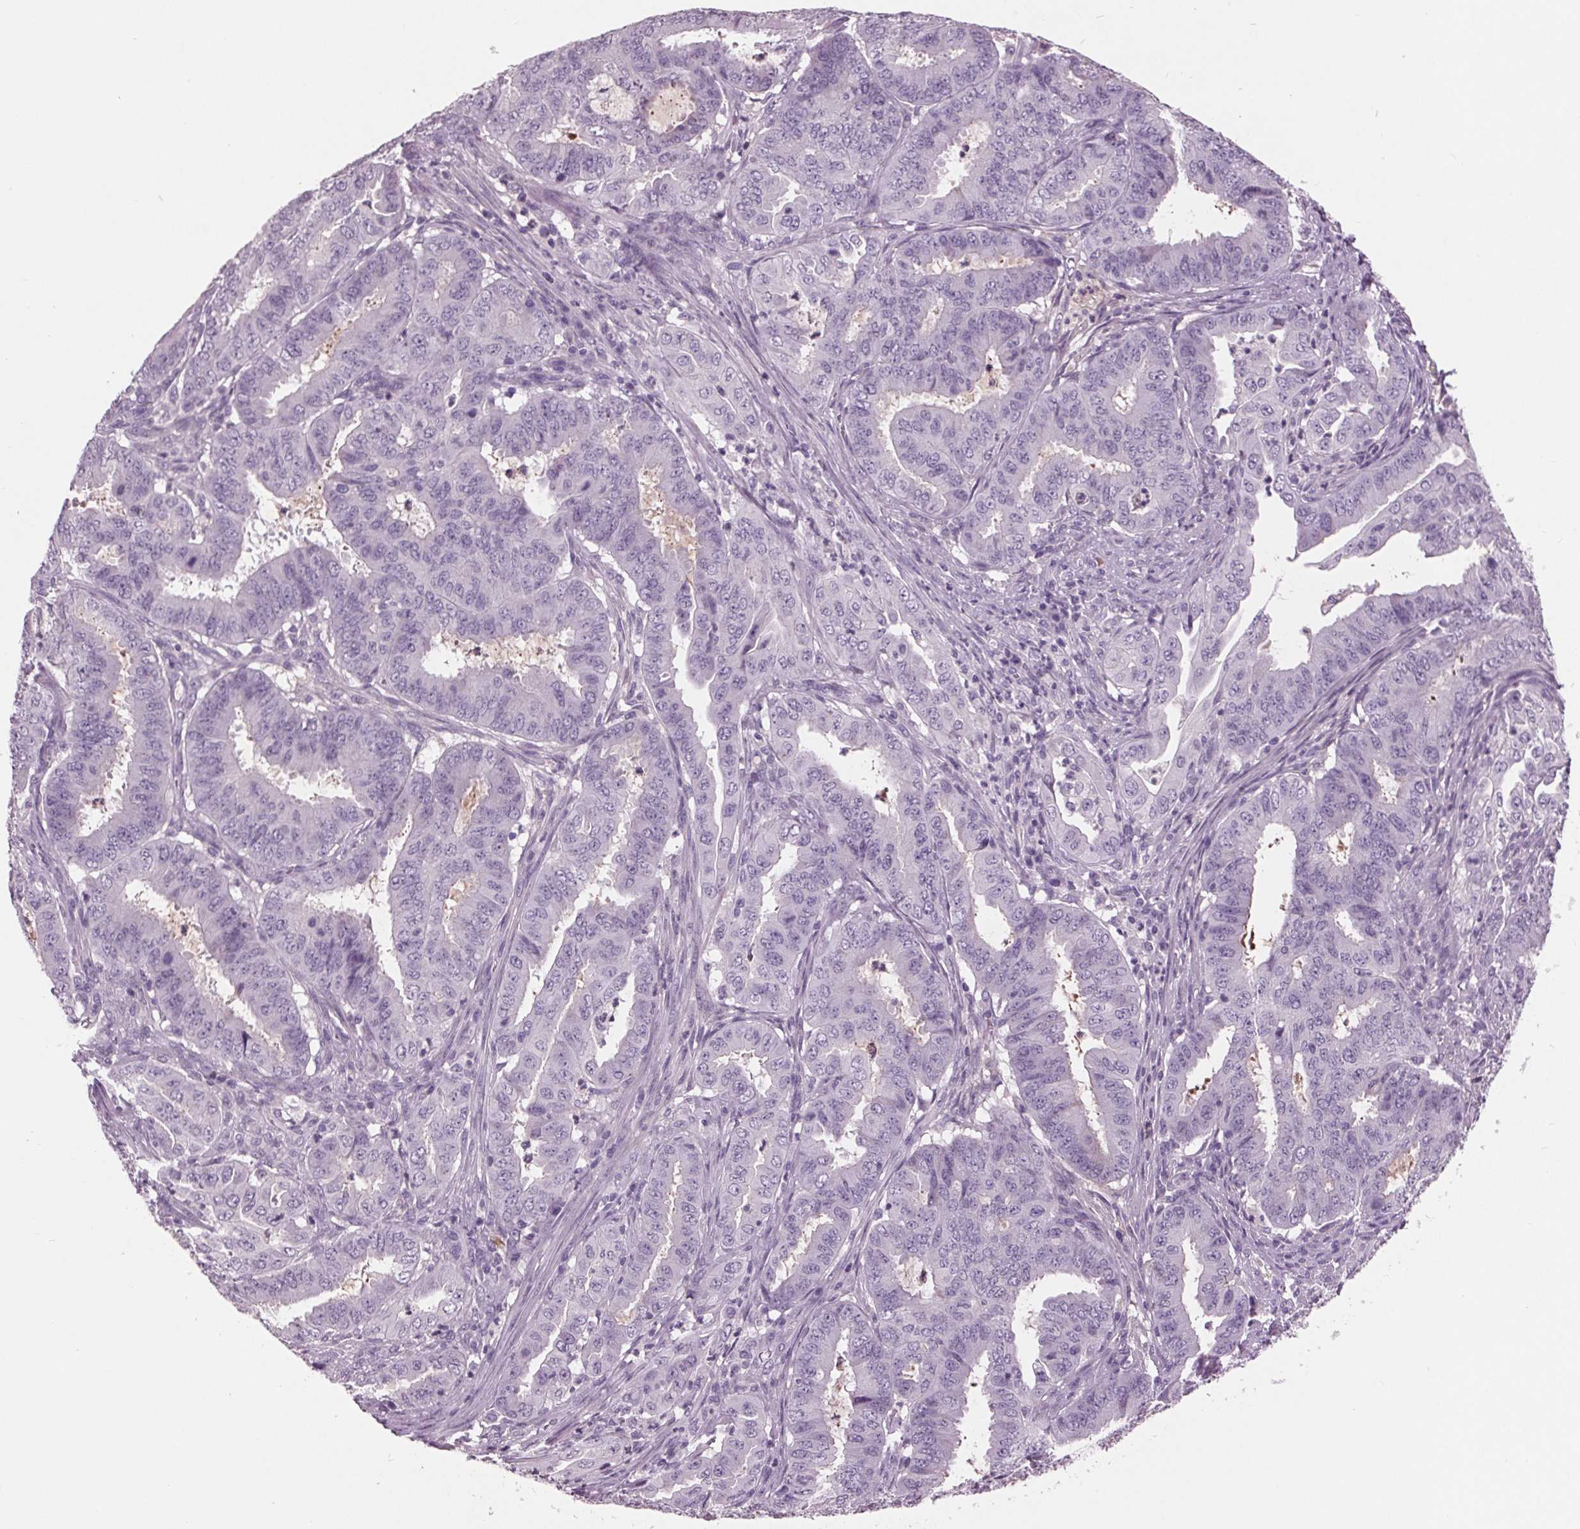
{"staining": {"intensity": "negative", "quantity": "none", "location": "none"}, "tissue": "endometrial cancer", "cell_type": "Tumor cells", "image_type": "cancer", "snomed": [{"axis": "morphology", "description": "Adenocarcinoma, NOS"}, {"axis": "topography", "description": "Endometrium"}], "caption": "Immunohistochemistry (IHC) image of neoplastic tissue: human adenocarcinoma (endometrial) stained with DAB demonstrates no significant protein expression in tumor cells.", "gene": "C6", "patient": {"sex": "female", "age": 51}}